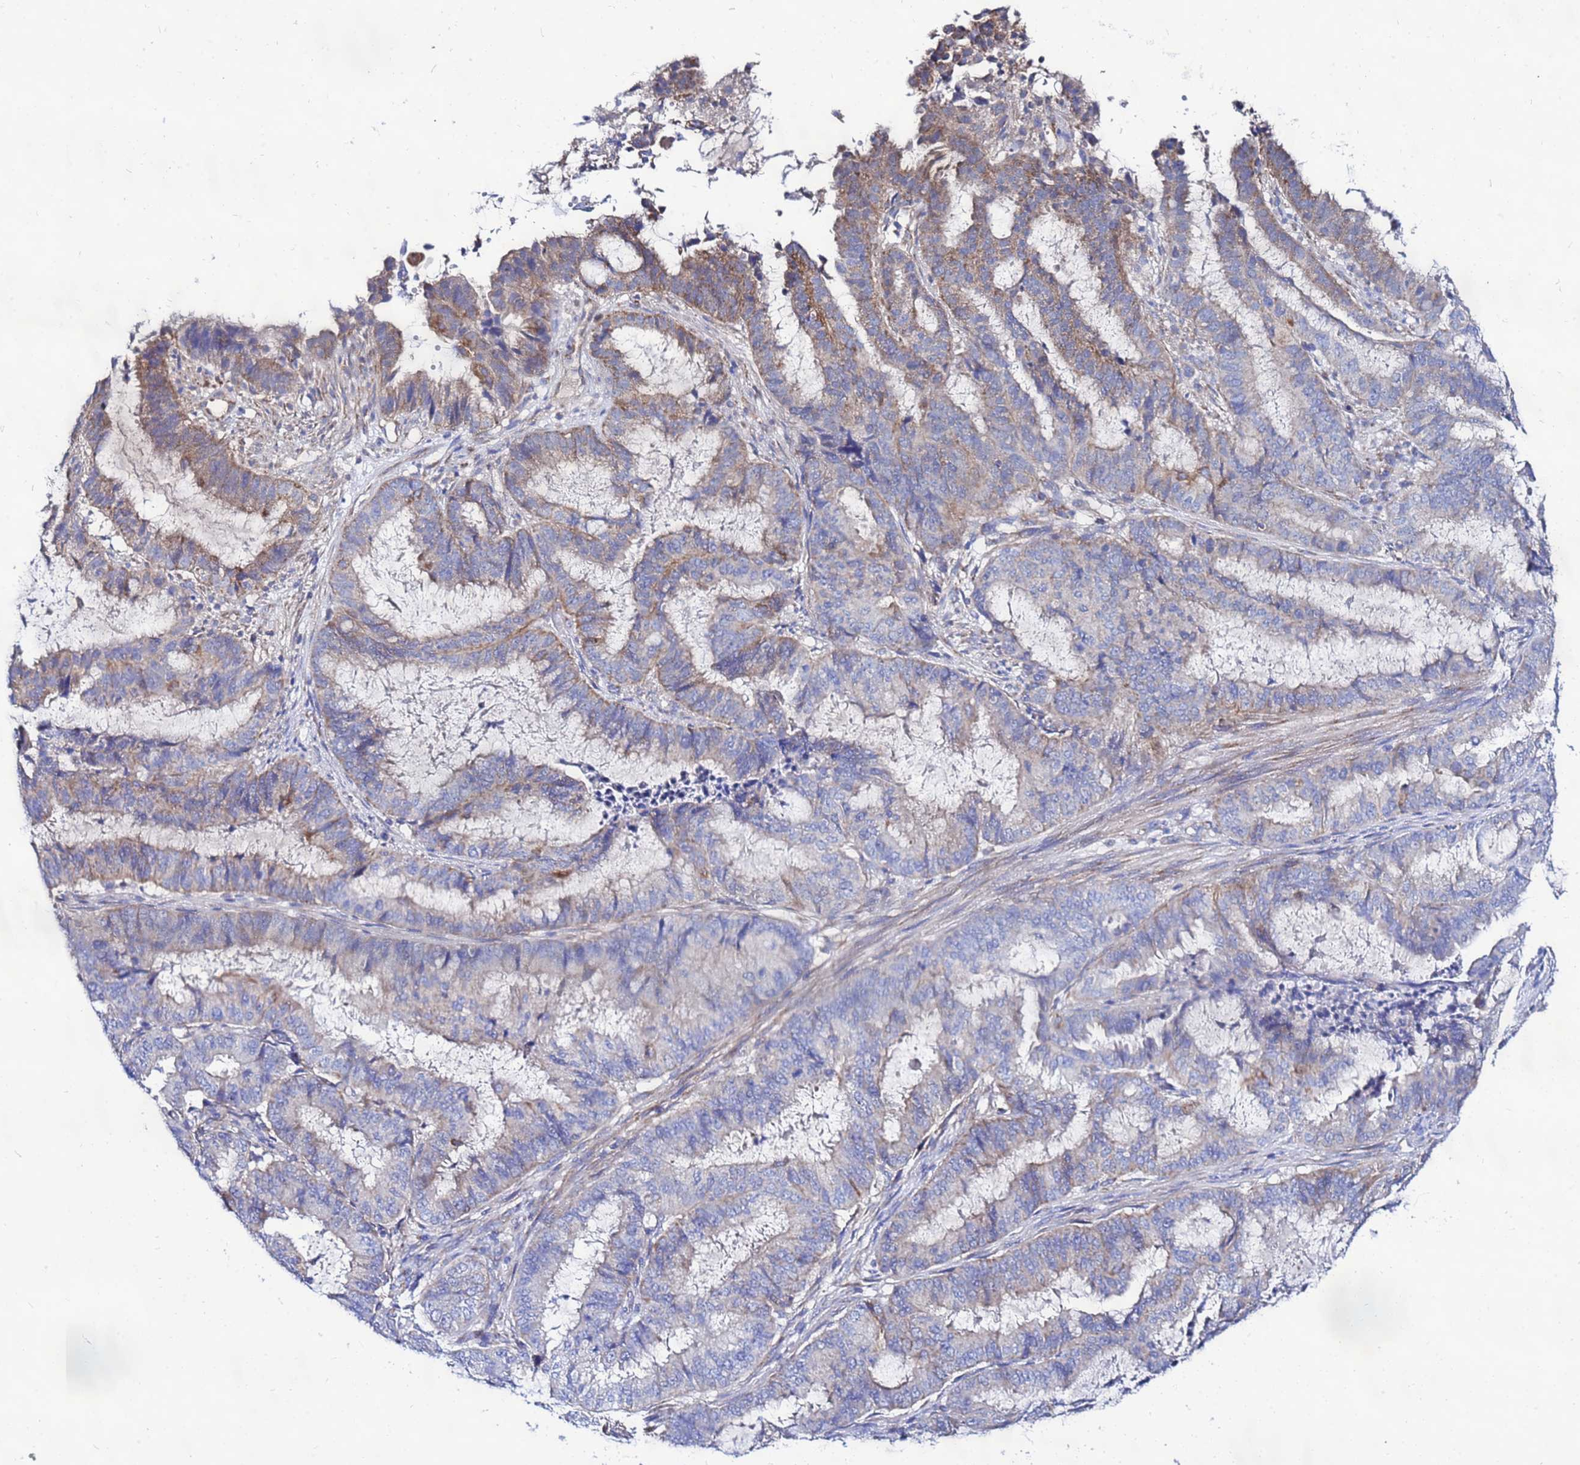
{"staining": {"intensity": "moderate", "quantity": "<25%", "location": "cytoplasmic/membranous"}, "tissue": "endometrial cancer", "cell_type": "Tumor cells", "image_type": "cancer", "snomed": [{"axis": "morphology", "description": "Adenocarcinoma, NOS"}, {"axis": "topography", "description": "Endometrium"}], "caption": "Protein expression analysis of endometrial adenocarcinoma exhibits moderate cytoplasmic/membranous expression in approximately <25% of tumor cells.", "gene": "FAHD2A", "patient": {"sex": "female", "age": 51}}